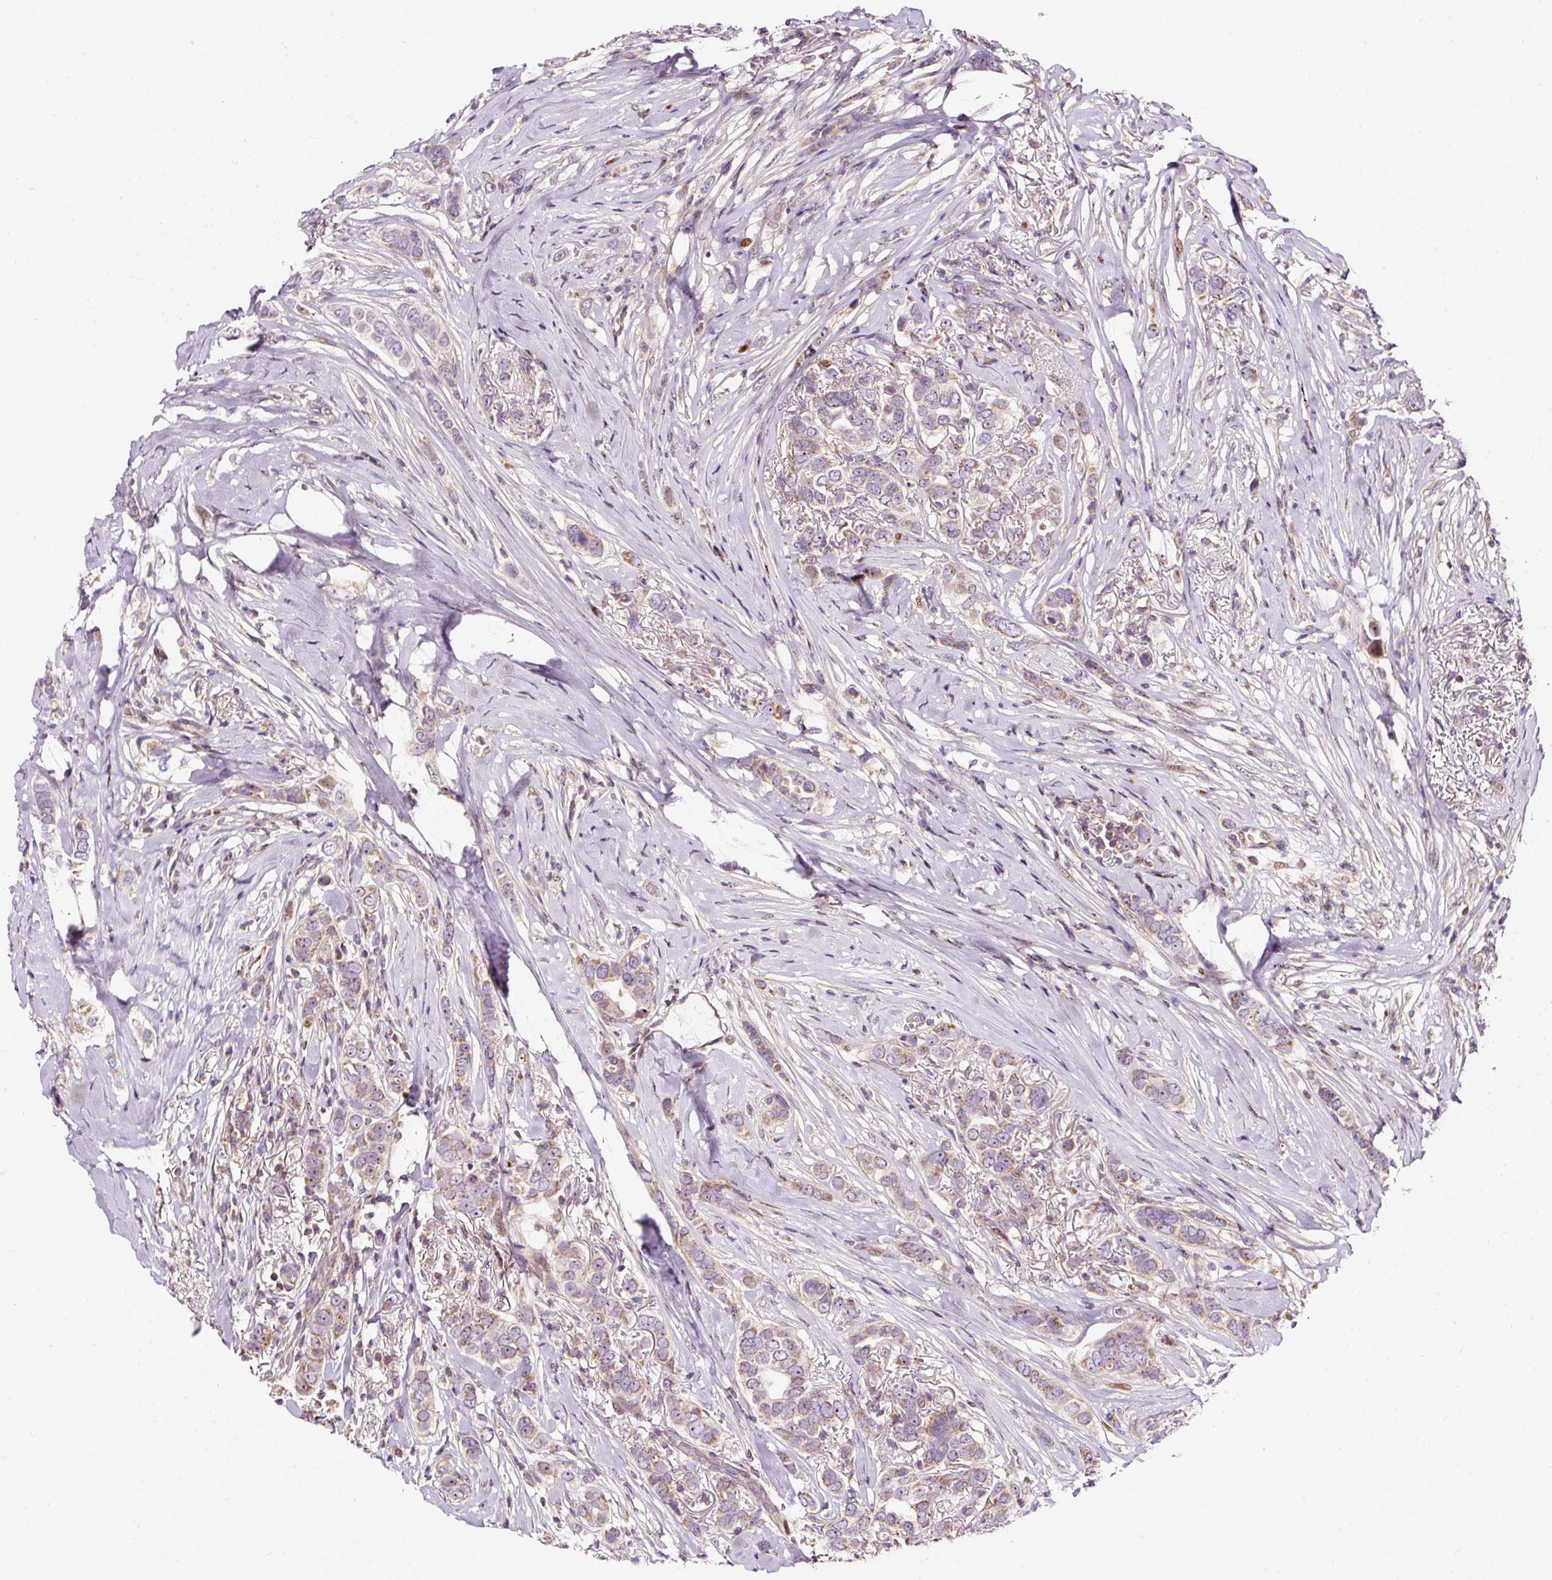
{"staining": {"intensity": "weak", "quantity": "25%-75%", "location": "cytoplasmic/membranous"}, "tissue": "breast cancer", "cell_type": "Tumor cells", "image_type": "cancer", "snomed": [{"axis": "morphology", "description": "Lobular carcinoma"}, {"axis": "topography", "description": "Breast"}], "caption": "Immunohistochemical staining of lobular carcinoma (breast) exhibits low levels of weak cytoplasmic/membranous expression in approximately 25%-75% of tumor cells. The protein of interest is stained brown, and the nuclei are stained in blue (DAB IHC with brightfield microscopy, high magnification).", "gene": "BOLA3", "patient": {"sex": "female", "age": 51}}